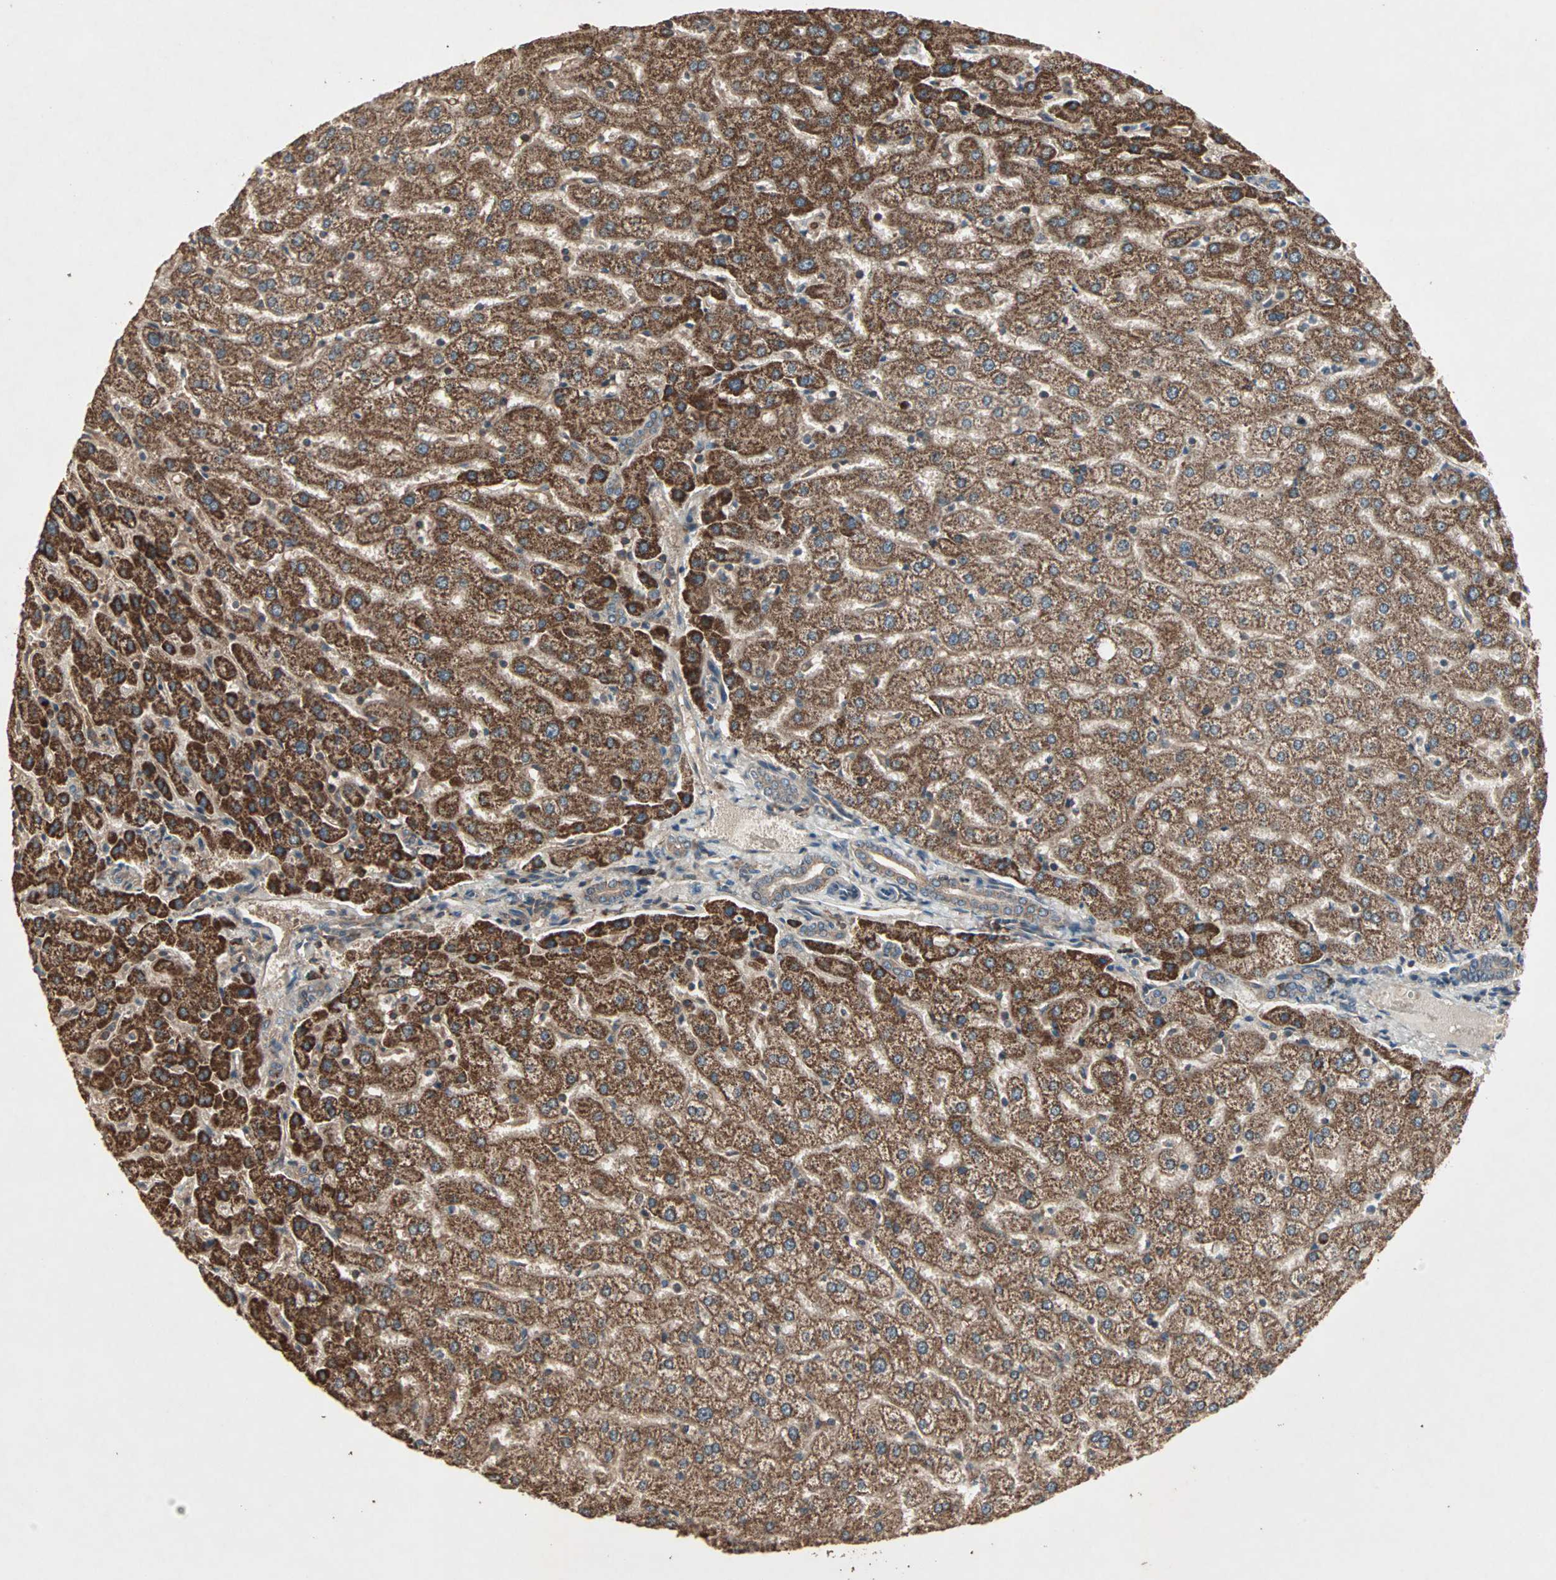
{"staining": {"intensity": "moderate", "quantity": ">75%", "location": "cytoplasmic/membranous"}, "tissue": "liver", "cell_type": "Cholangiocytes", "image_type": "normal", "snomed": [{"axis": "morphology", "description": "Normal tissue, NOS"}, {"axis": "morphology", "description": "Fibrosis, NOS"}, {"axis": "topography", "description": "Liver"}], "caption": "About >75% of cholangiocytes in benign liver show moderate cytoplasmic/membranous protein staining as visualized by brown immunohistochemical staining.", "gene": "UBAC1", "patient": {"sex": "female", "age": 29}}